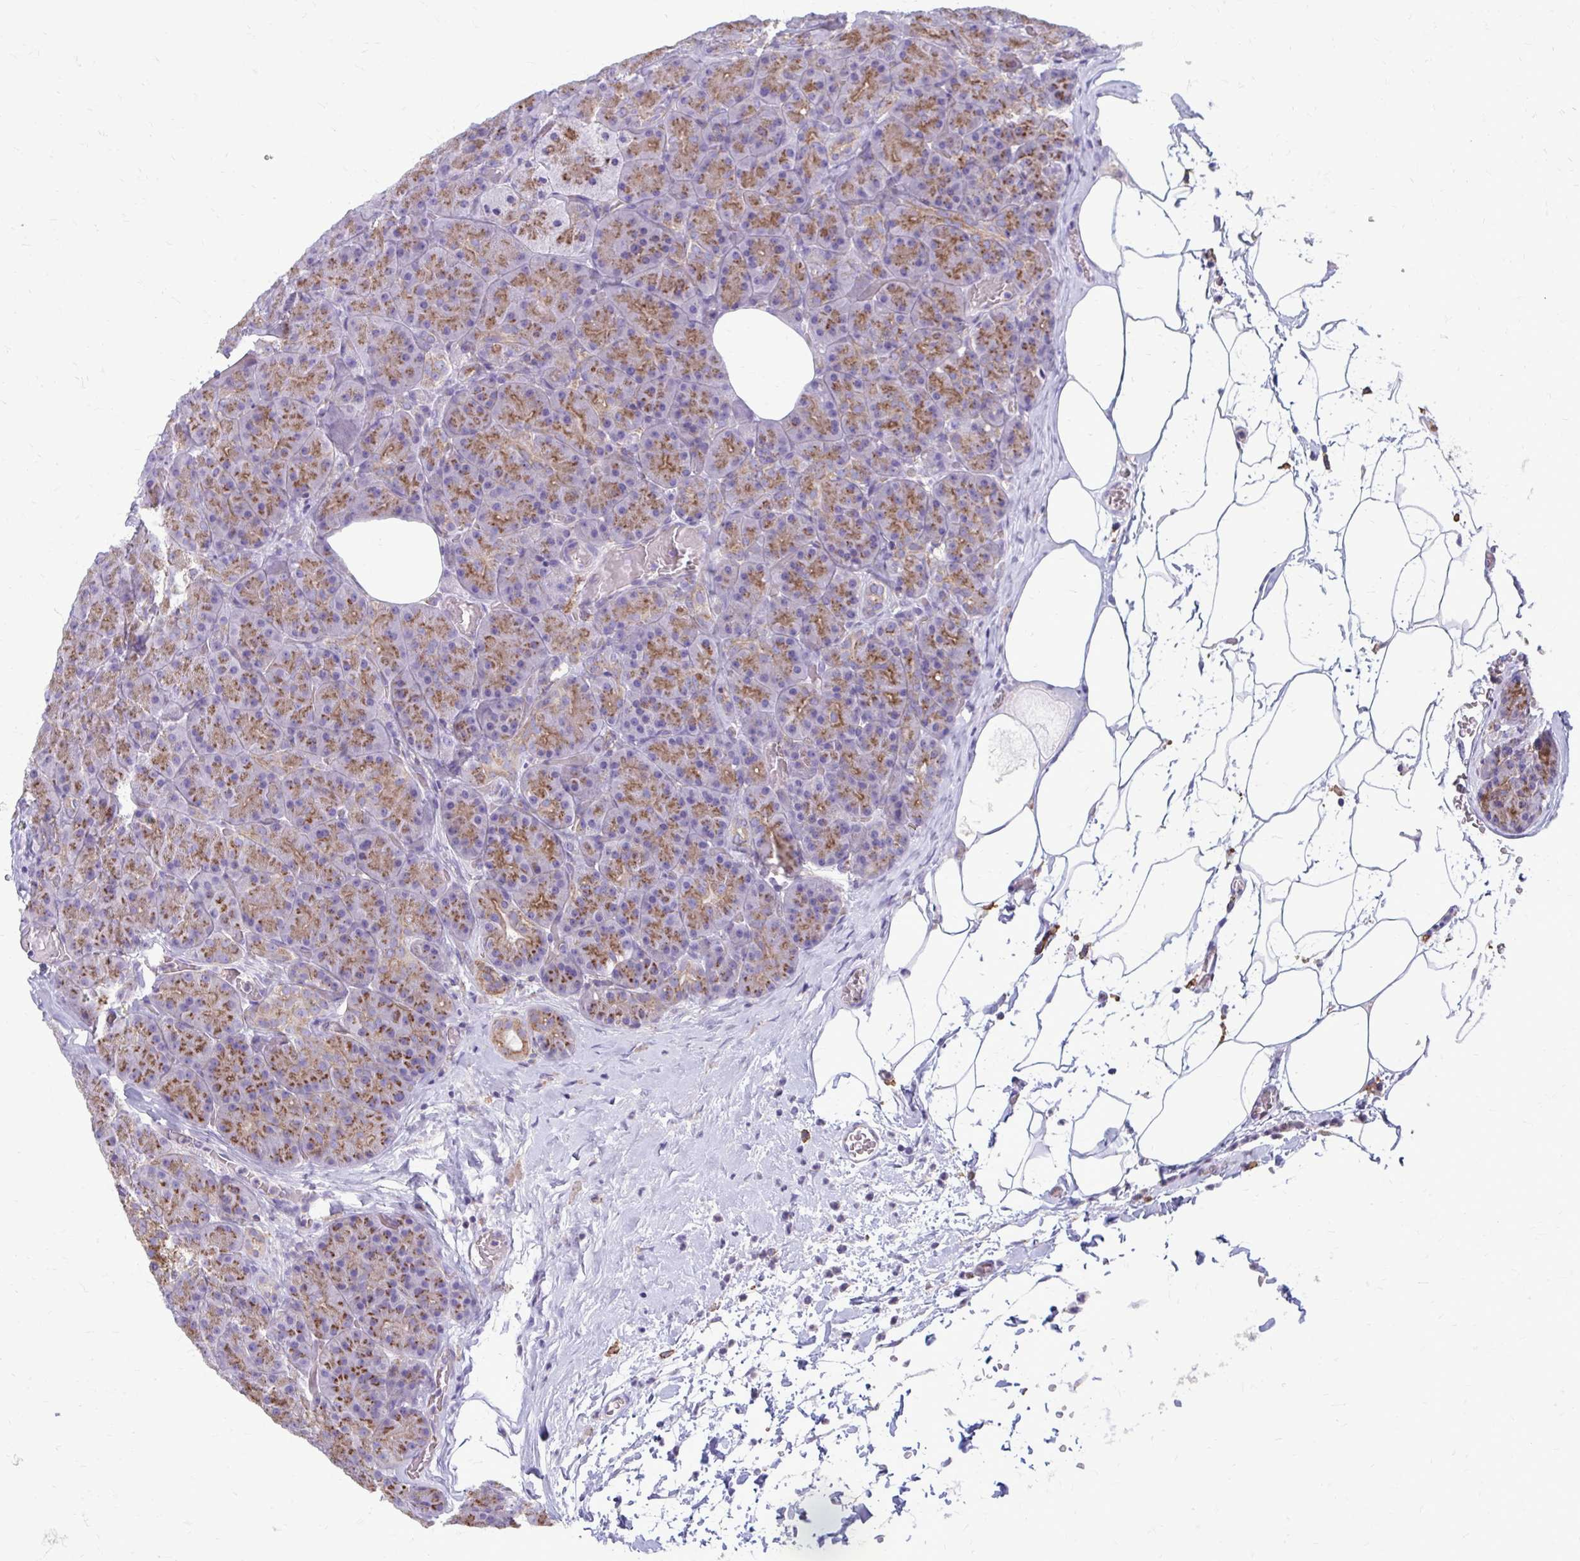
{"staining": {"intensity": "moderate", "quantity": ">75%", "location": "cytoplasmic/membranous"}, "tissue": "pancreas", "cell_type": "Exocrine glandular cells", "image_type": "normal", "snomed": [{"axis": "morphology", "description": "Normal tissue, NOS"}, {"axis": "topography", "description": "Pancreas"}], "caption": "Protein expression by immunohistochemistry (IHC) exhibits moderate cytoplasmic/membranous expression in approximately >75% of exocrine glandular cells in benign pancreas.", "gene": "CLTA", "patient": {"sex": "male", "age": 57}}